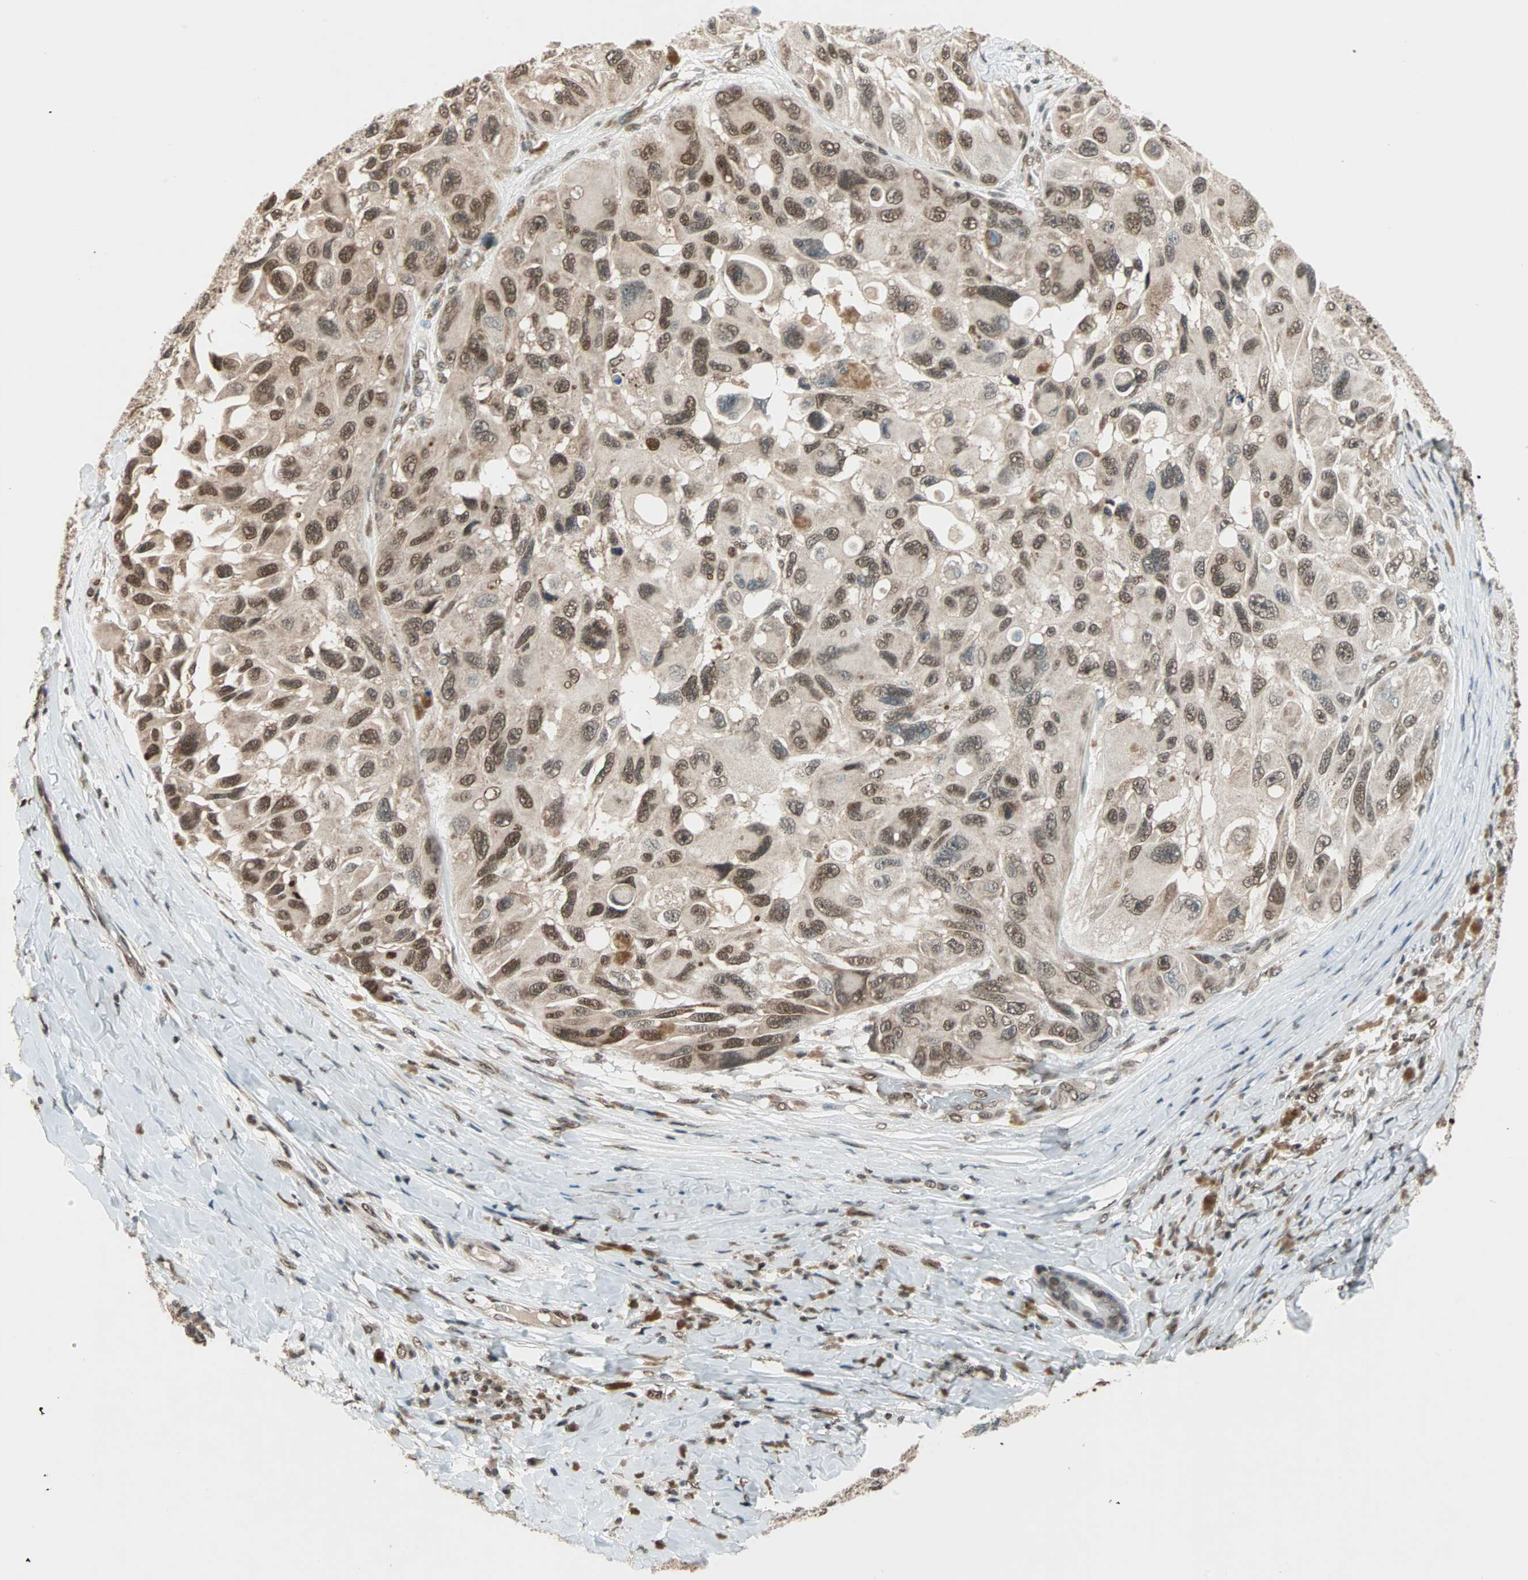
{"staining": {"intensity": "moderate", "quantity": ">75%", "location": "nuclear"}, "tissue": "melanoma", "cell_type": "Tumor cells", "image_type": "cancer", "snomed": [{"axis": "morphology", "description": "Malignant melanoma, NOS"}, {"axis": "topography", "description": "Skin"}], "caption": "Immunohistochemical staining of malignant melanoma shows moderate nuclear protein expression in about >75% of tumor cells. (Brightfield microscopy of DAB IHC at high magnification).", "gene": "DAZAP1", "patient": {"sex": "female", "age": 73}}